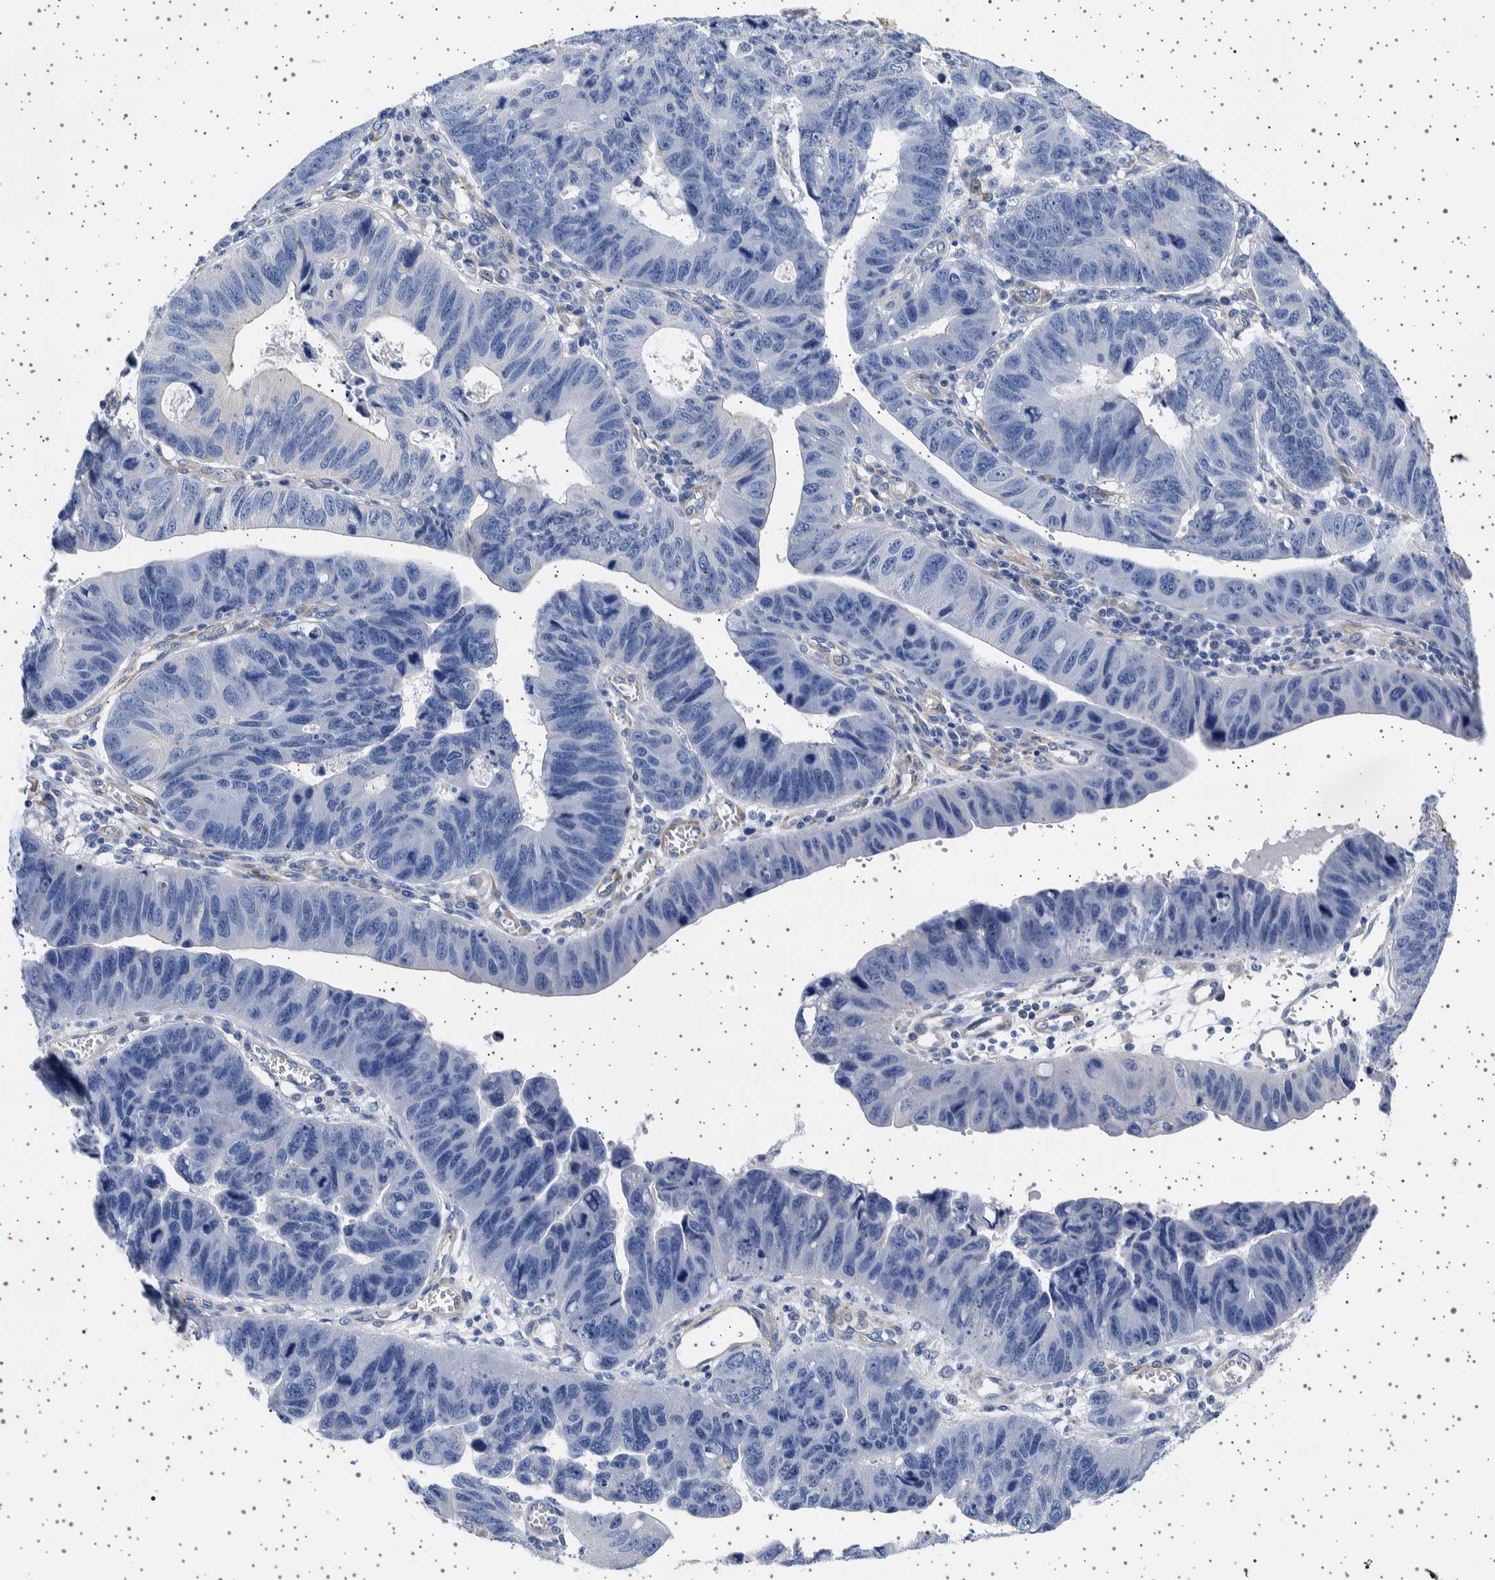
{"staining": {"intensity": "negative", "quantity": "none", "location": "none"}, "tissue": "stomach cancer", "cell_type": "Tumor cells", "image_type": "cancer", "snomed": [{"axis": "morphology", "description": "Adenocarcinoma, NOS"}, {"axis": "topography", "description": "Stomach"}], "caption": "Photomicrograph shows no significant protein staining in tumor cells of stomach cancer.", "gene": "SEPTIN4", "patient": {"sex": "male", "age": 59}}